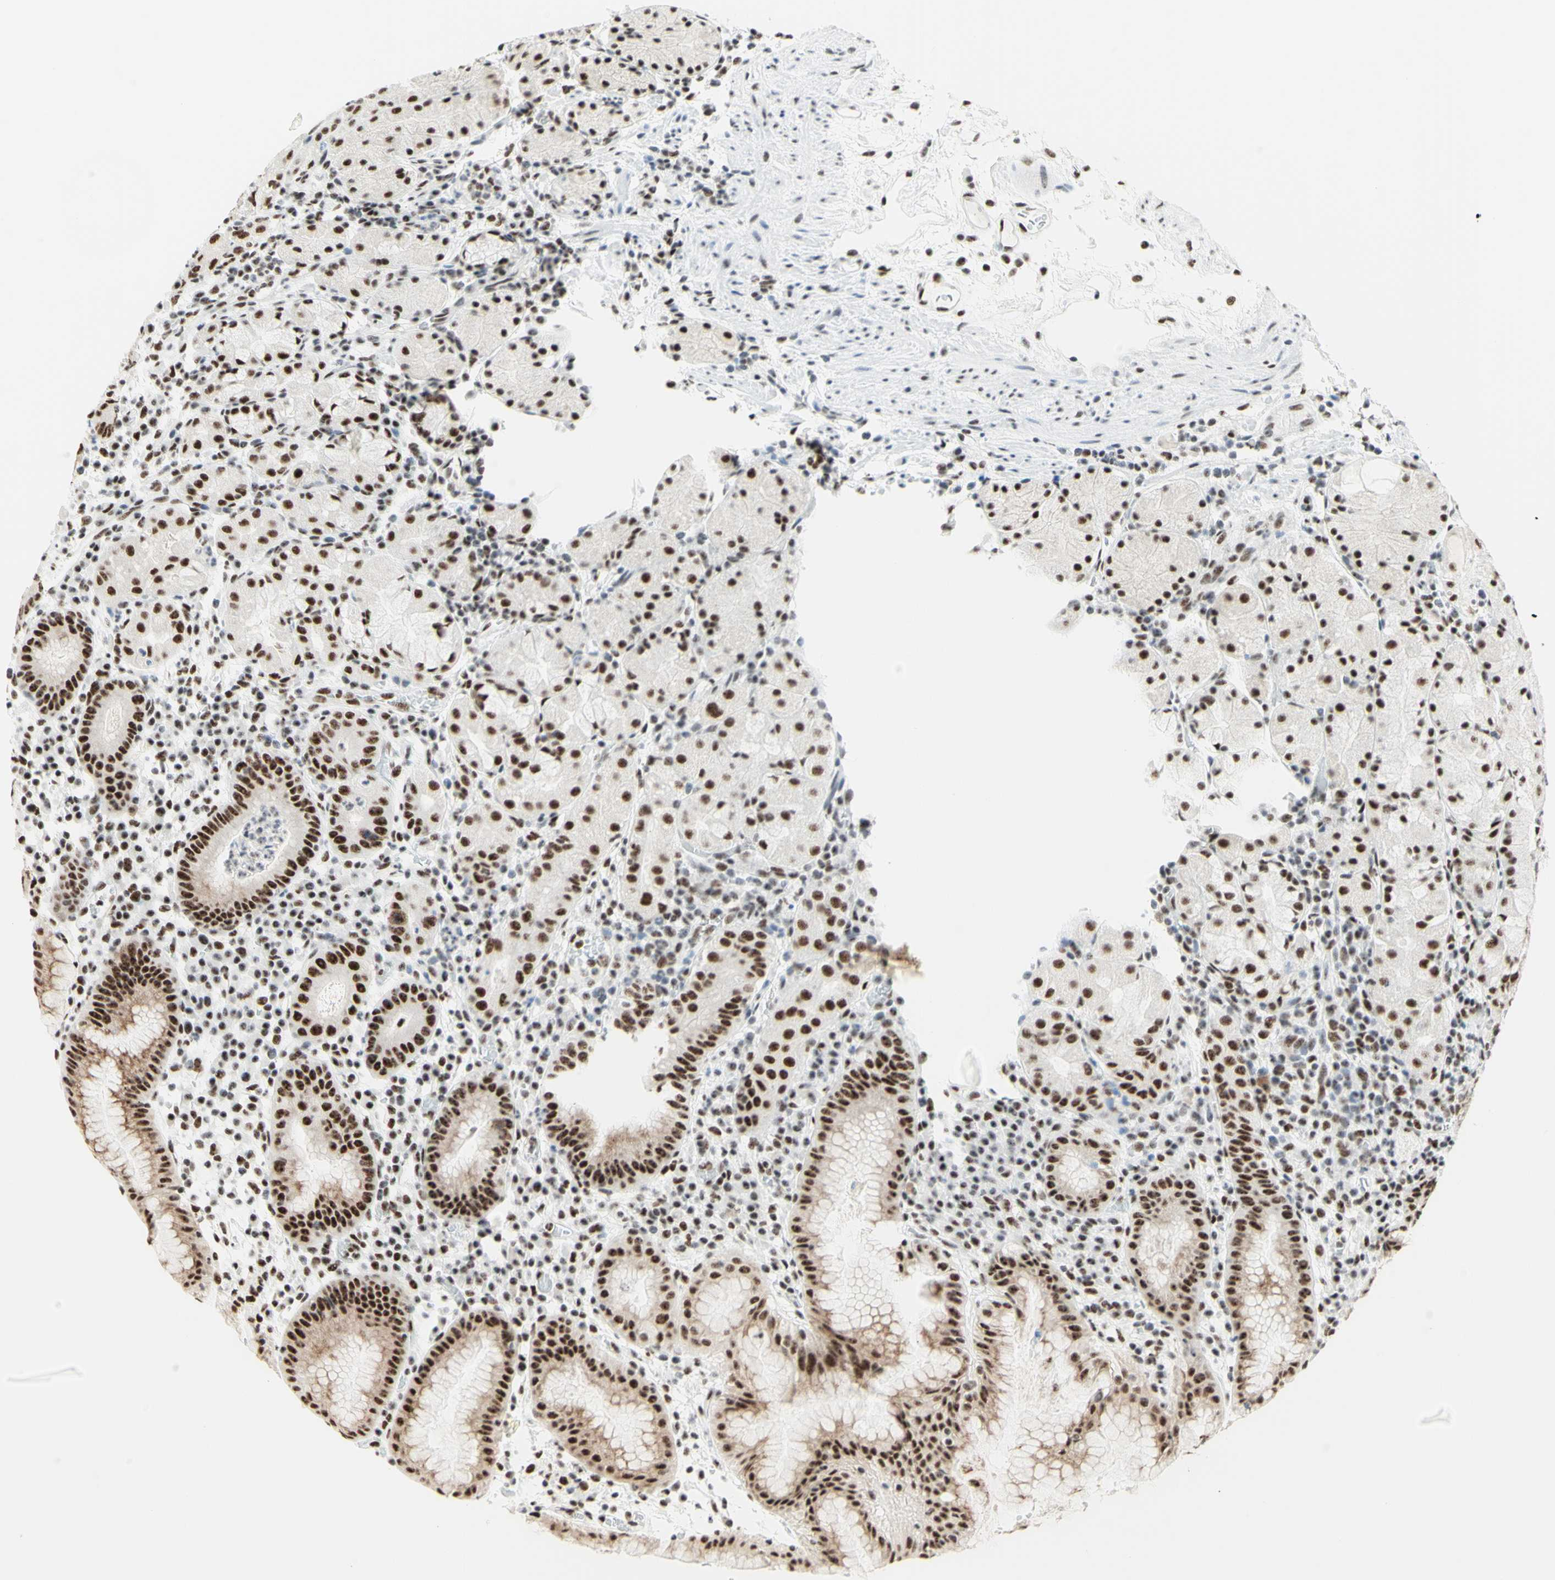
{"staining": {"intensity": "strong", "quantity": "25%-75%", "location": "cytoplasmic/membranous,nuclear"}, "tissue": "stomach", "cell_type": "Glandular cells", "image_type": "normal", "snomed": [{"axis": "morphology", "description": "Normal tissue, NOS"}, {"axis": "topography", "description": "Stomach"}, {"axis": "topography", "description": "Stomach, lower"}], "caption": "This photomicrograph displays immunohistochemistry staining of unremarkable stomach, with high strong cytoplasmic/membranous,nuclear positivity in approximately 25%-75% of glandular cells.", "gene": "WTAP", "patient": {"sex": "female", "age": 75}}